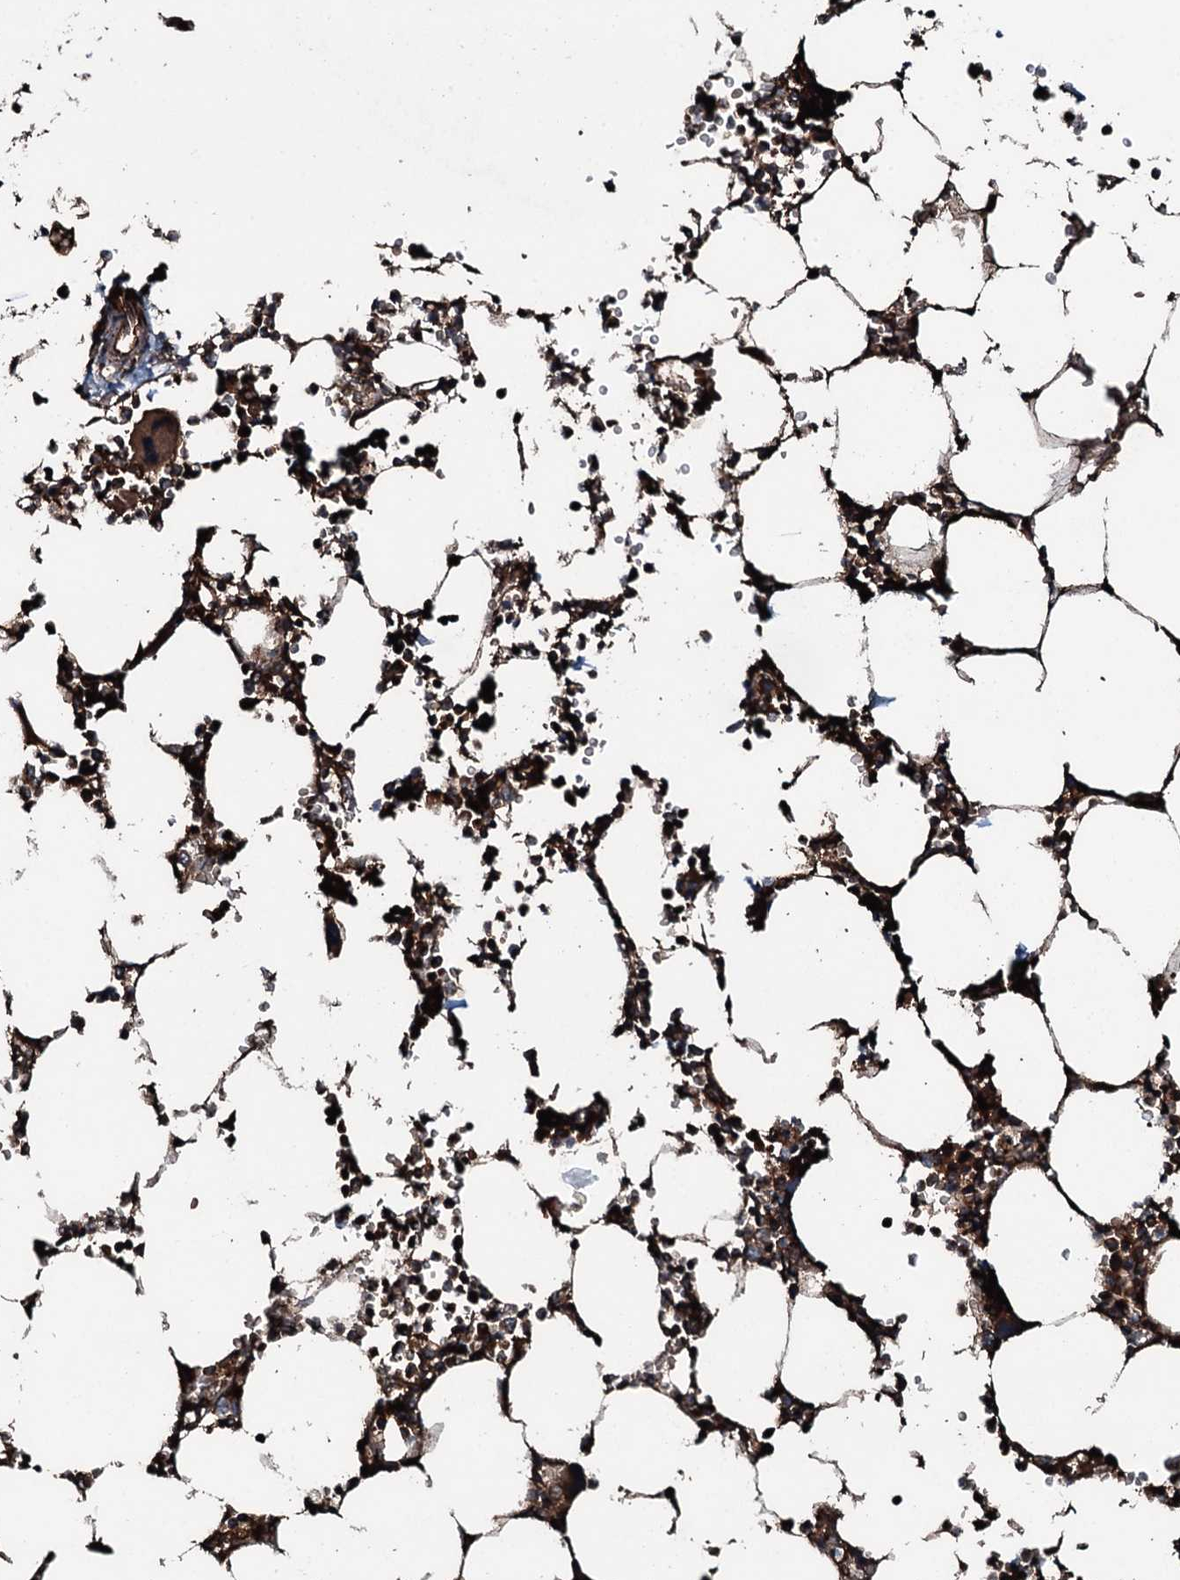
{"staining": {"intensity": "strong", "quantity": ">75%", "location": "cytoplasmic/membranous"}, "tissue": "bone marrow", "cell_type": "Hematopoietic cells", "image_type": "normal", "snomed": [{"axis": "morphology", "description": "Normal tissue, NOS"}, {"axis": "topography", "description": "Bone marrow"}], "caption": "This image reveals normal bone marrow stained with immunohistochemistry to label a protein in brown. The cytoplasmic/membranous of hematopoietic cells show strong positivity for the protein. Nuclei are counter-stained blue.", "gene": "TRIM7", "patient": {"sex": "male", "age": 64}}